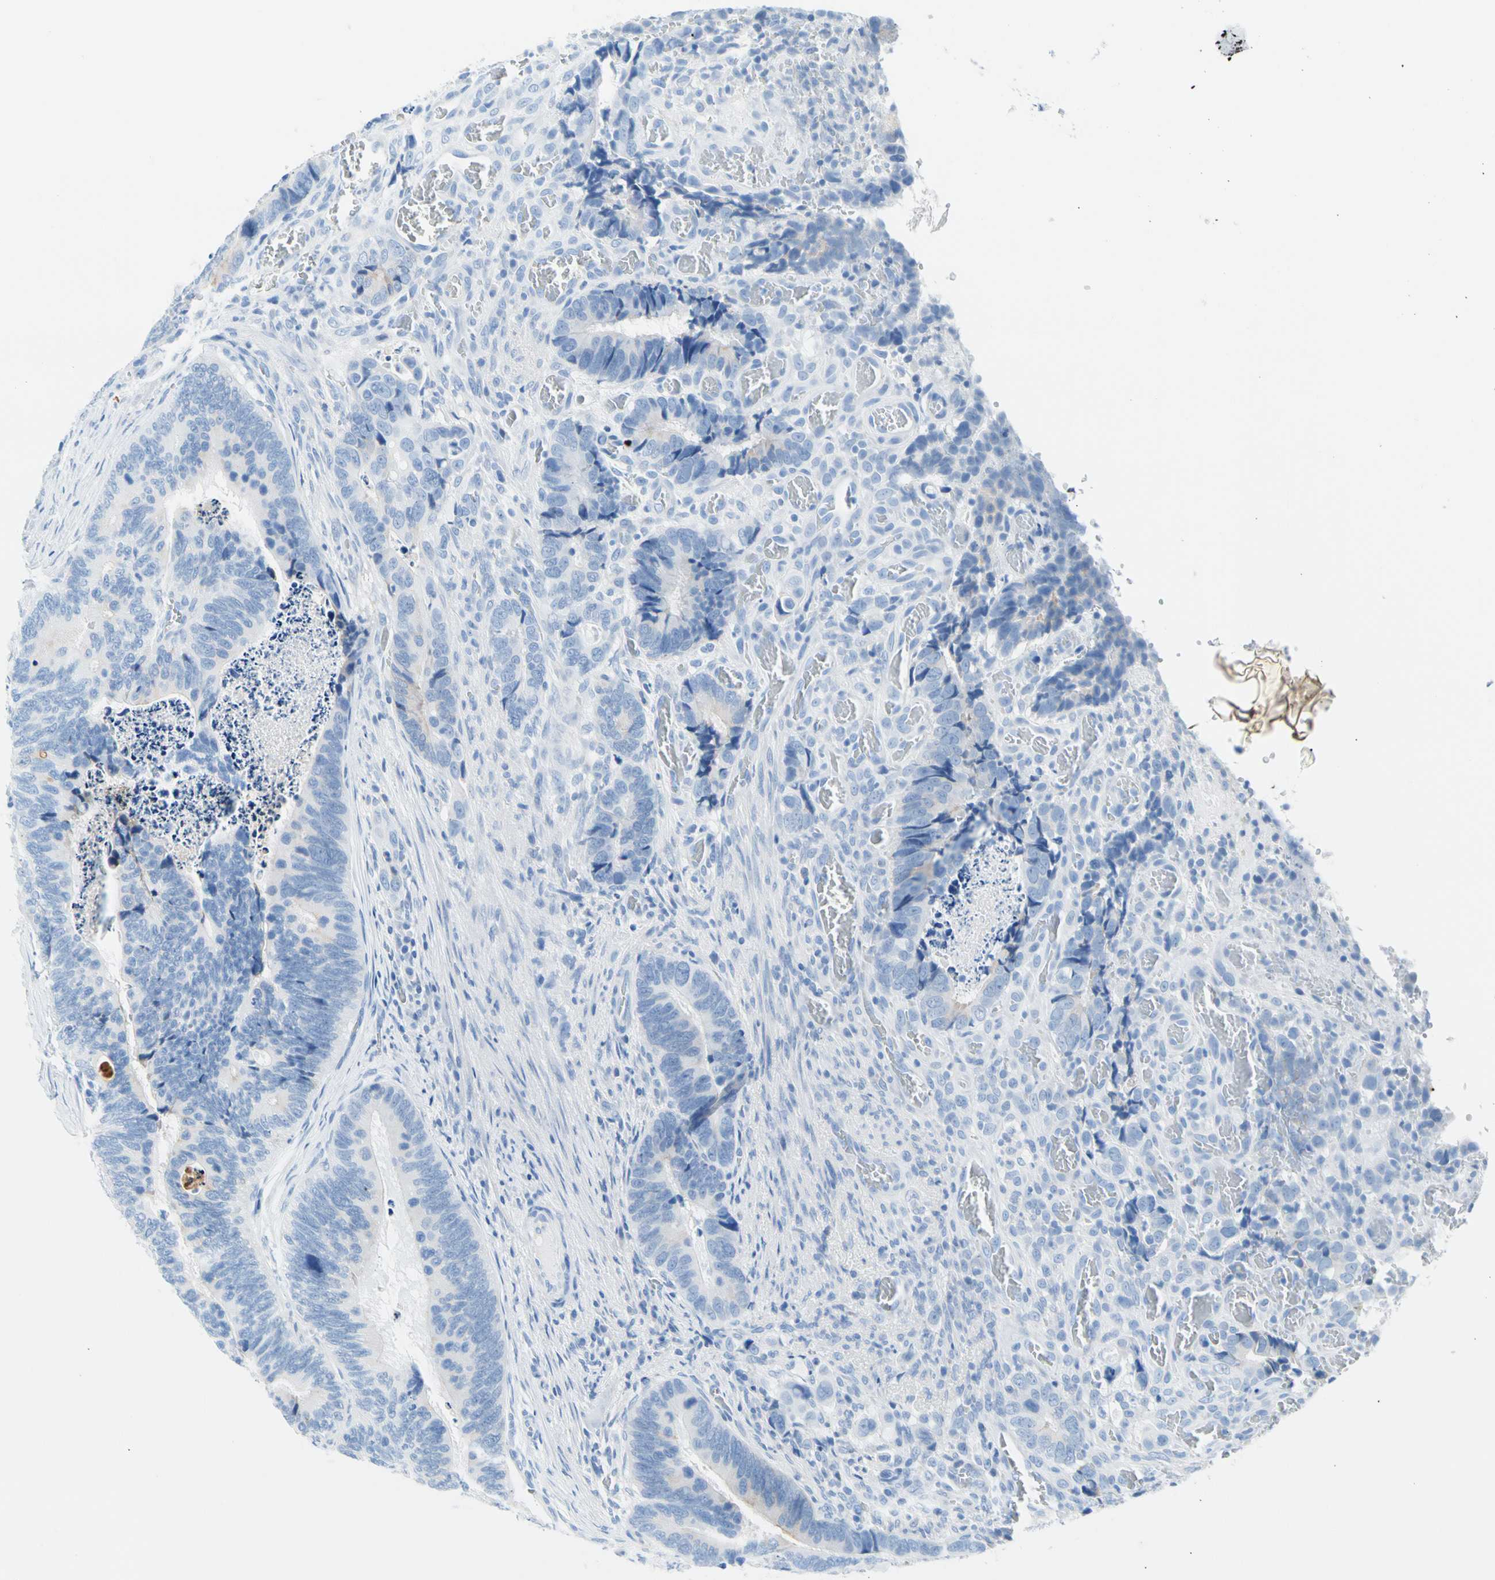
{"staining": {"intensity": "negative", "quantity": "none", "location": "none"}, "tissue": "colorectal cancer", "cell_type": "Tumor cells", "image_type": "cancer", "snomed": [{"axis": "morphology", "description": "Adenocarcinoma, NOS"}, {"axis": "topography", "description": "Colon"}], "caption": "An immunohistochemistry (IHC) image of colorectal adenocarcinoma is shown. There is no staining in tumor cells of colorectal adenocarcinoma.", "gene": "CEL", "patient": {"sex": "male", "age": 72}}